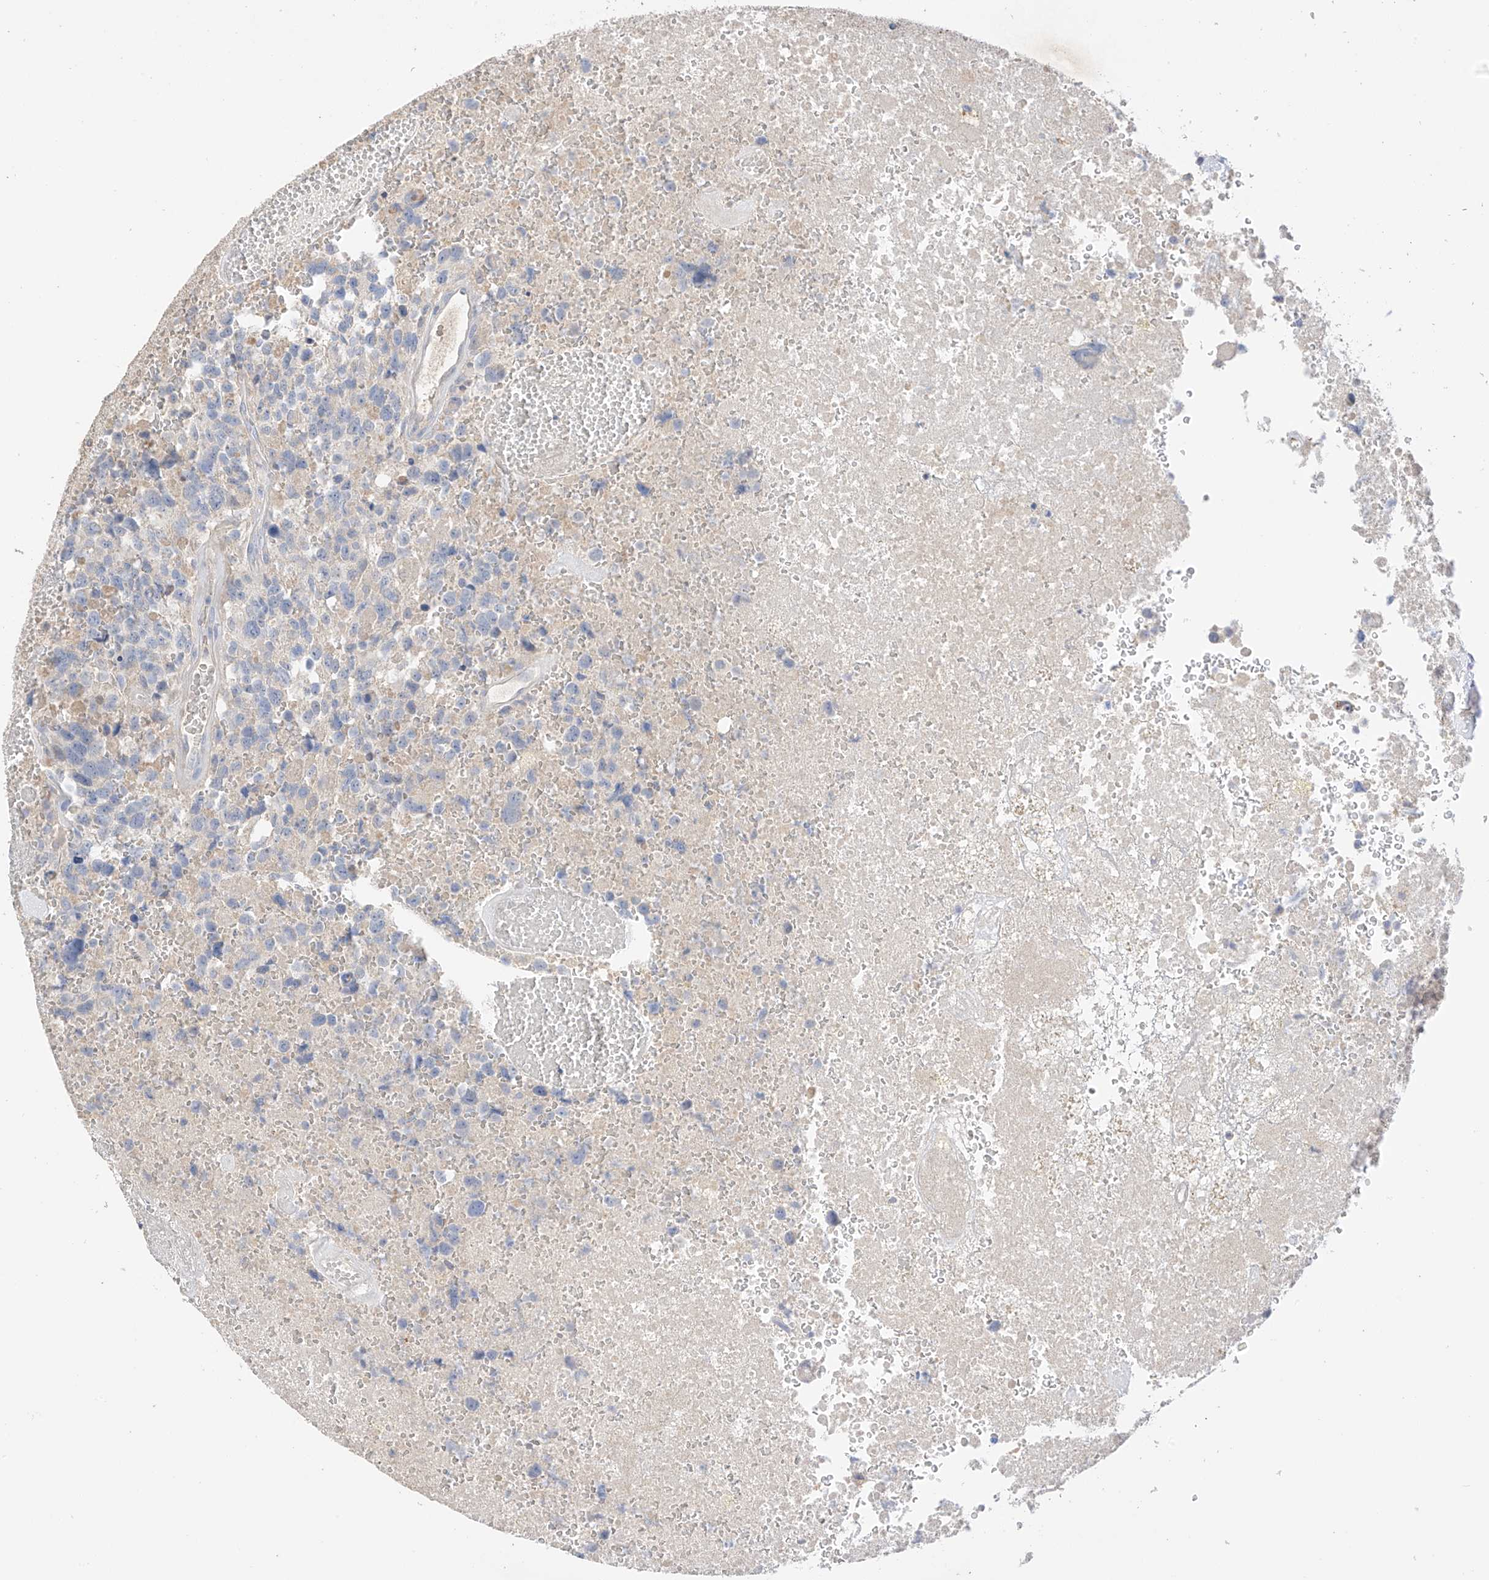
{"staining": {"intensity": "negative", "quantity": "none", "location": "none"}, "tissue": "glioma", "cell_type": "Tumor cells", "image_type": "cancer", "snomed": [{"axis": "morphology", "description": "Glioma, malignant, High grade"}, {"axis": "topography", "description": "Brain"}], "caption": "Tumor cells show no significant positivity in glioma. Nuclei are stained in blue.", "gene": "CAPN13", "patient": {"sex": "male", "age": 69}}